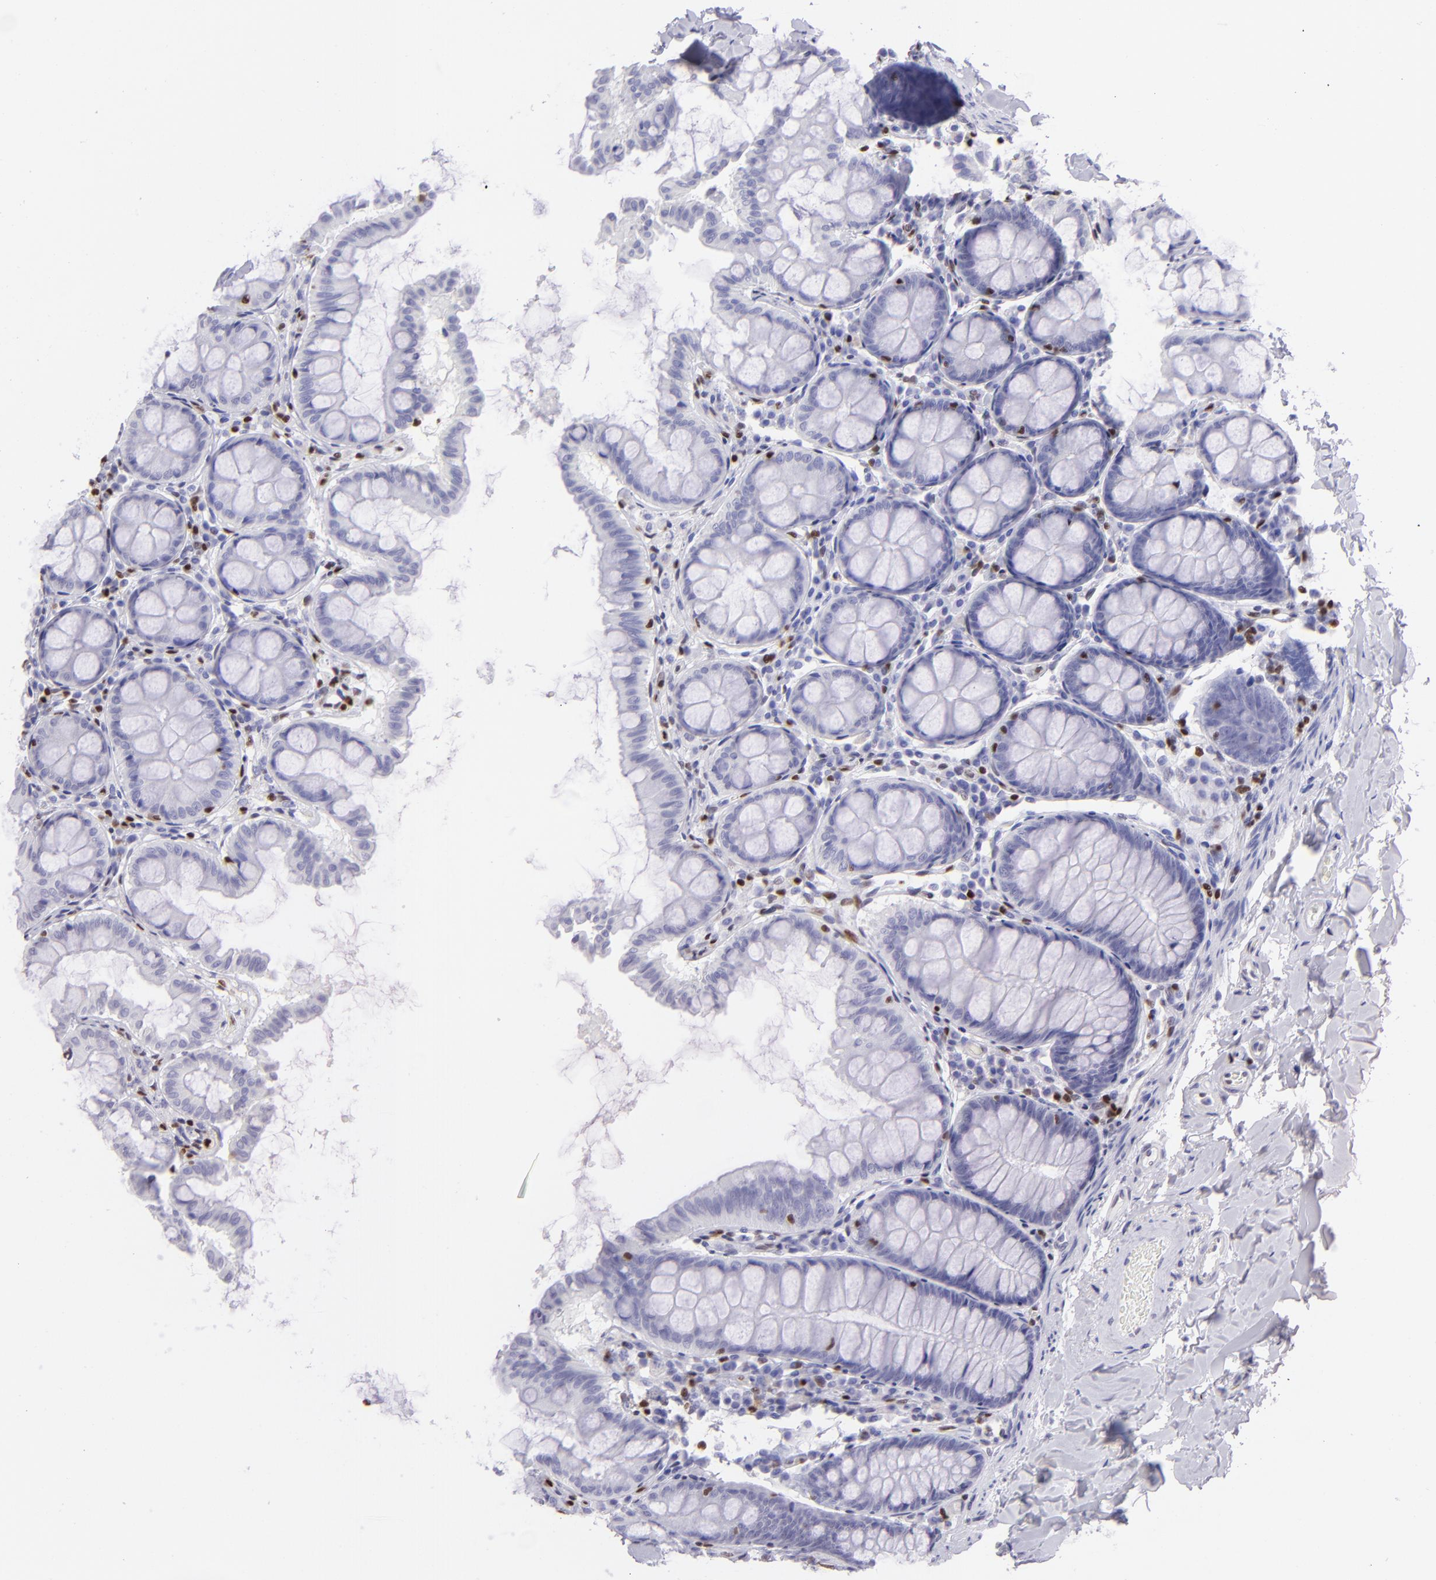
{"staining": {"intensity": "negative", "quantity": "none", "location": "cytoplasmic/membranous"}, "tissue": "colon", "cell_type": "Endothelial cells", "image_type": "normal", "snomed": [{"axis": "morphology", "description": "Normal tissue, NOS"}, {"axis": "topography", "description": "Colon"}], "caption": "An immunohistochemistry (IHC) histopathology image of normal colon is shown. There is no staining in endothelial cells of colon.", "gene": "ETS1", "patient": {"sex": "female", "age": 61}}